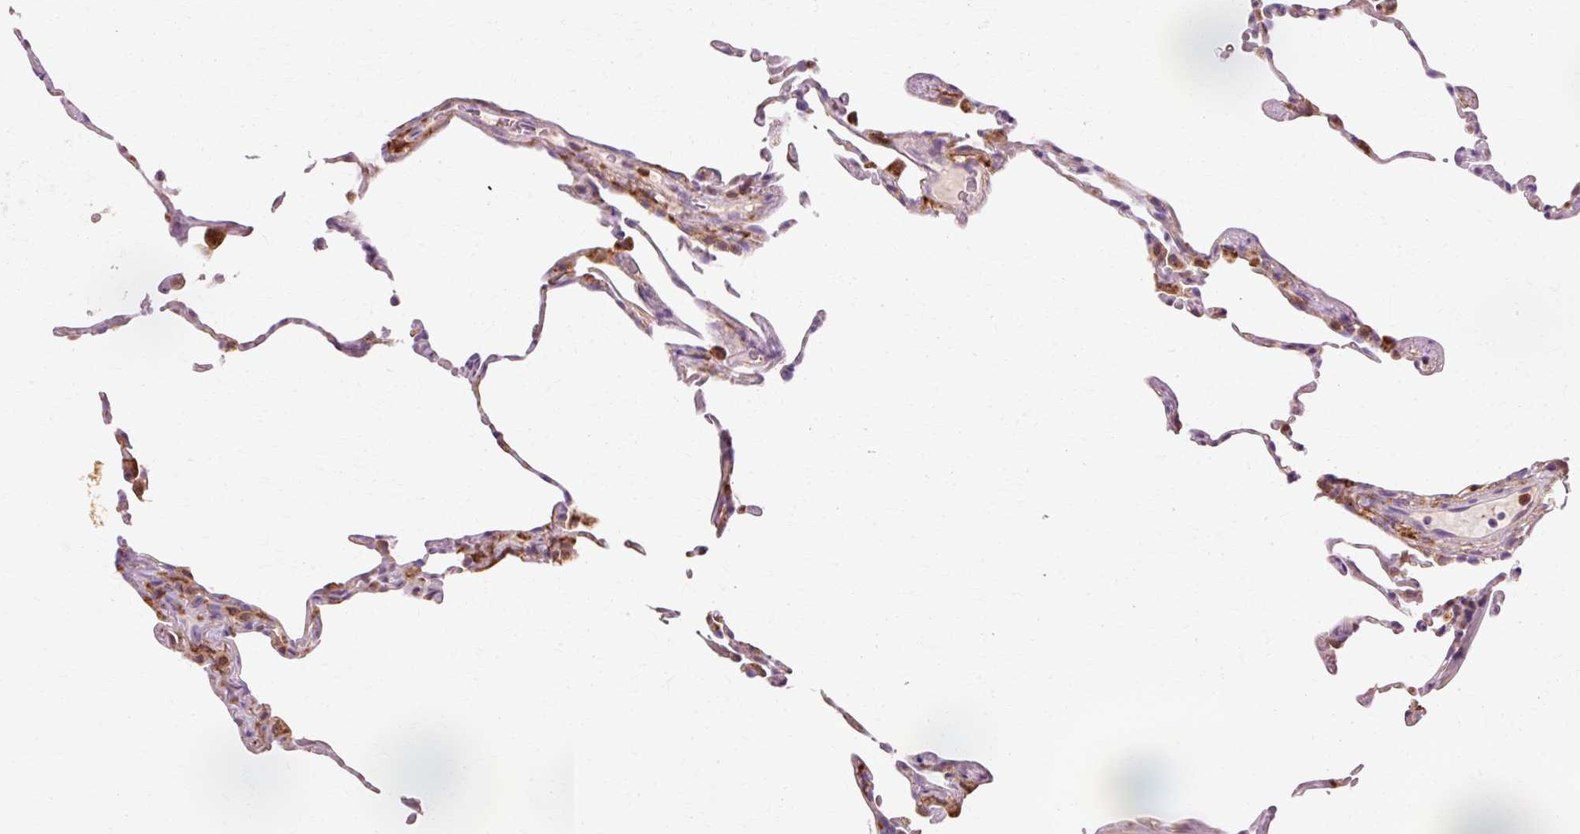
{"staining": {"intensity": "moderate", "quantity": "25%-75%", "location": "cytoplasmic/membranous"}, "tissue": "lung", "cell_type": "Alveolar cells", "image_type": "normal", "snomed": [{"axis": "morphology", "description": "Normal tissue, NOS"}, {"axis": "topography", "description": "Lung"}], "caption": "An immunohistochemistry (IHC) image of benign tissue is shown. Protein staining in brown shows moderate cytoplasmic/membranous positivity in lung within alveolar cells.", "gene": "GPX1", "patient": {"sex": "female", "age": 57}}